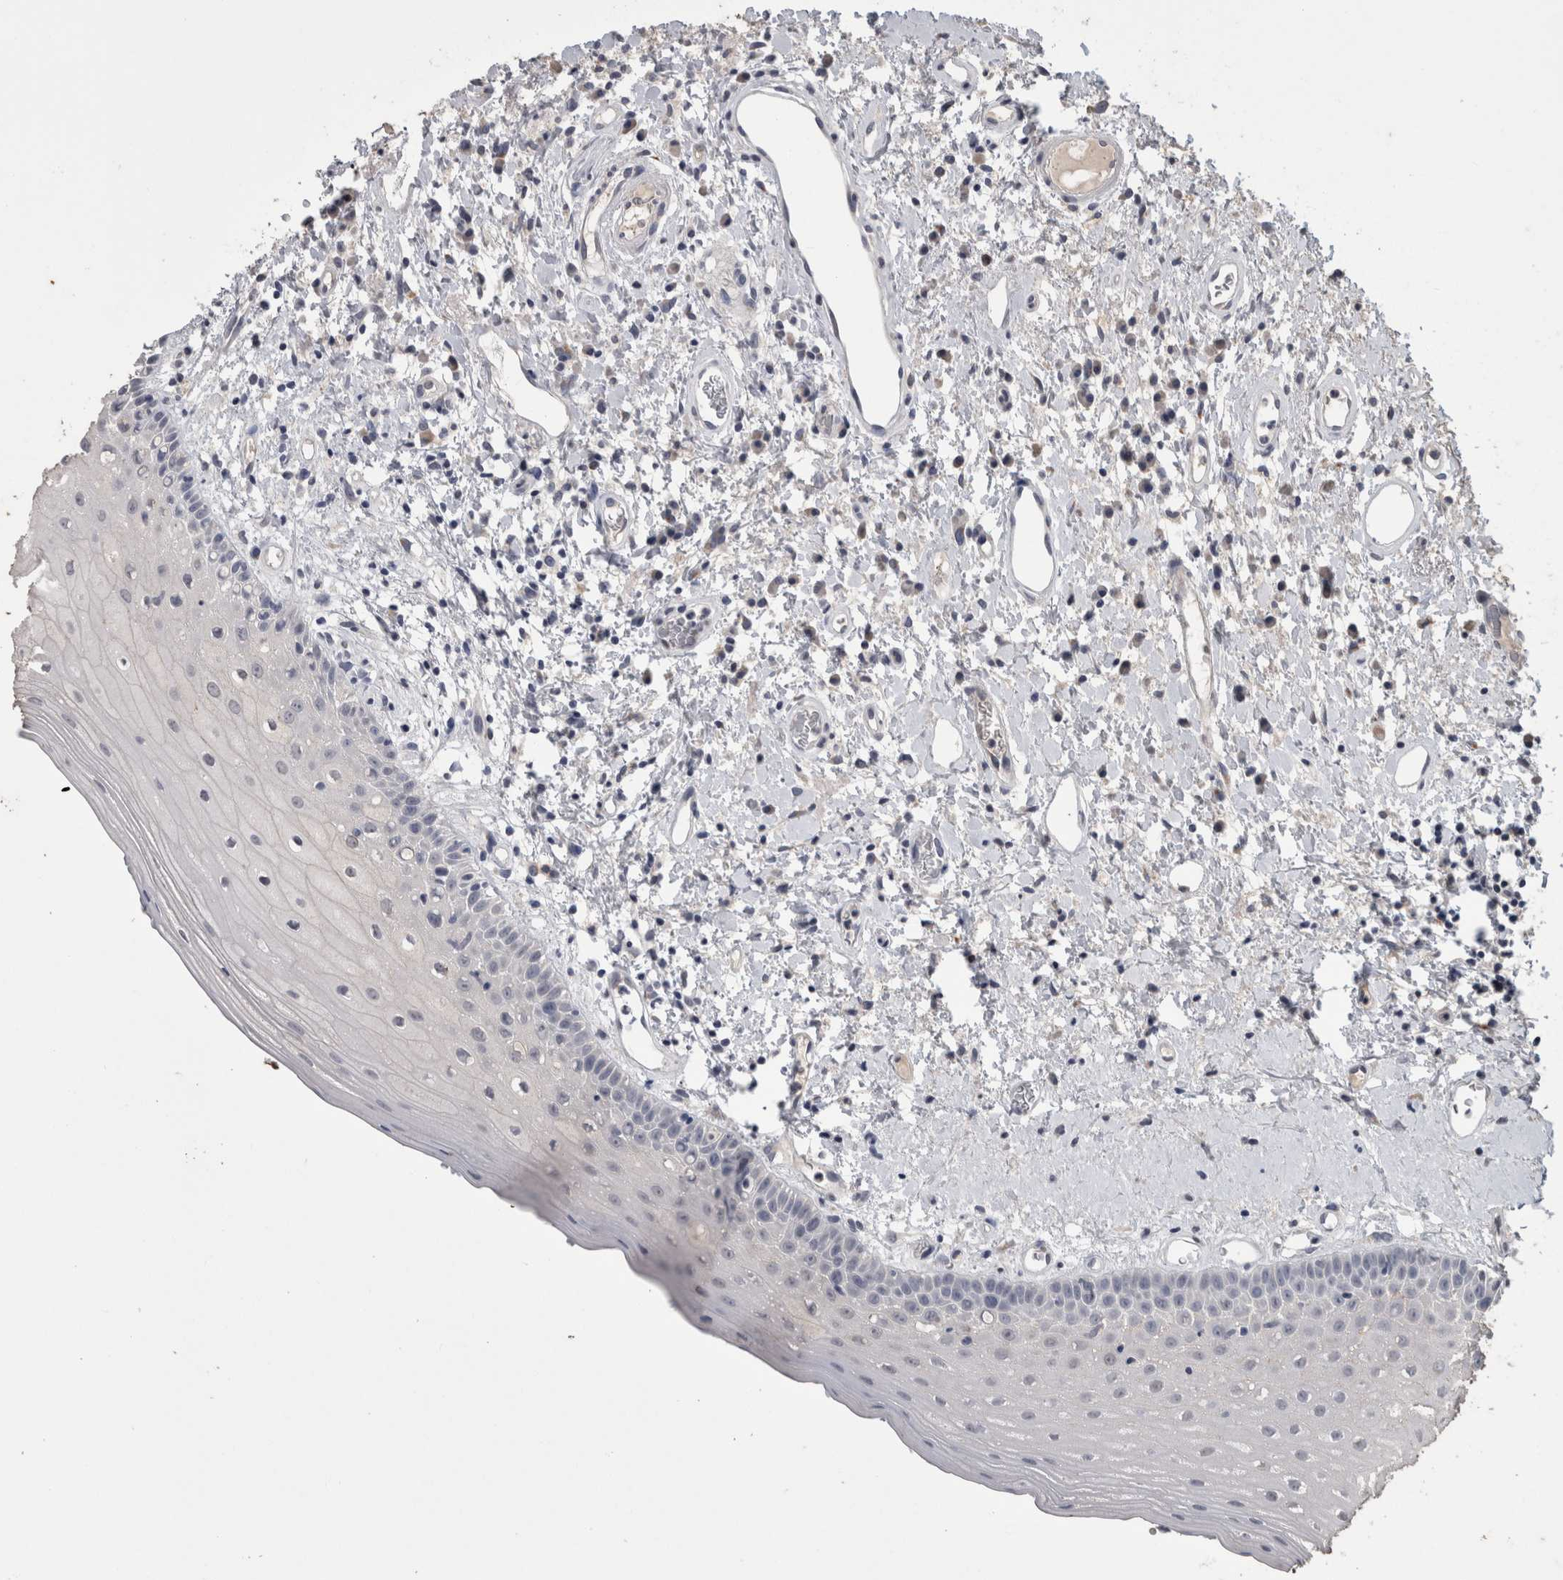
{"staining": {"intensity": "negative", "quantity": "none", "location": "none"}, "tissue": "oral mucosa", "cell_type": "Squamous epithelial cells", "image_type": "normal", "snomed": [{"axis": "morphology", "description": "Normal tissue, NOS"}, {"axis": "topography", "description": "Oral tissue"}], "caption": "The immunohistochemistry micrograph has no significant positivity in squamous epithelial cells of oral mucosa. Brightfield microscopy of immunohistochemistry (IHC) stained with DAB (brown) and hematoxylin (blue), captured at high magnification.", "gene": "ANXA13", "patient": {"sex": "female", "age": 76}}